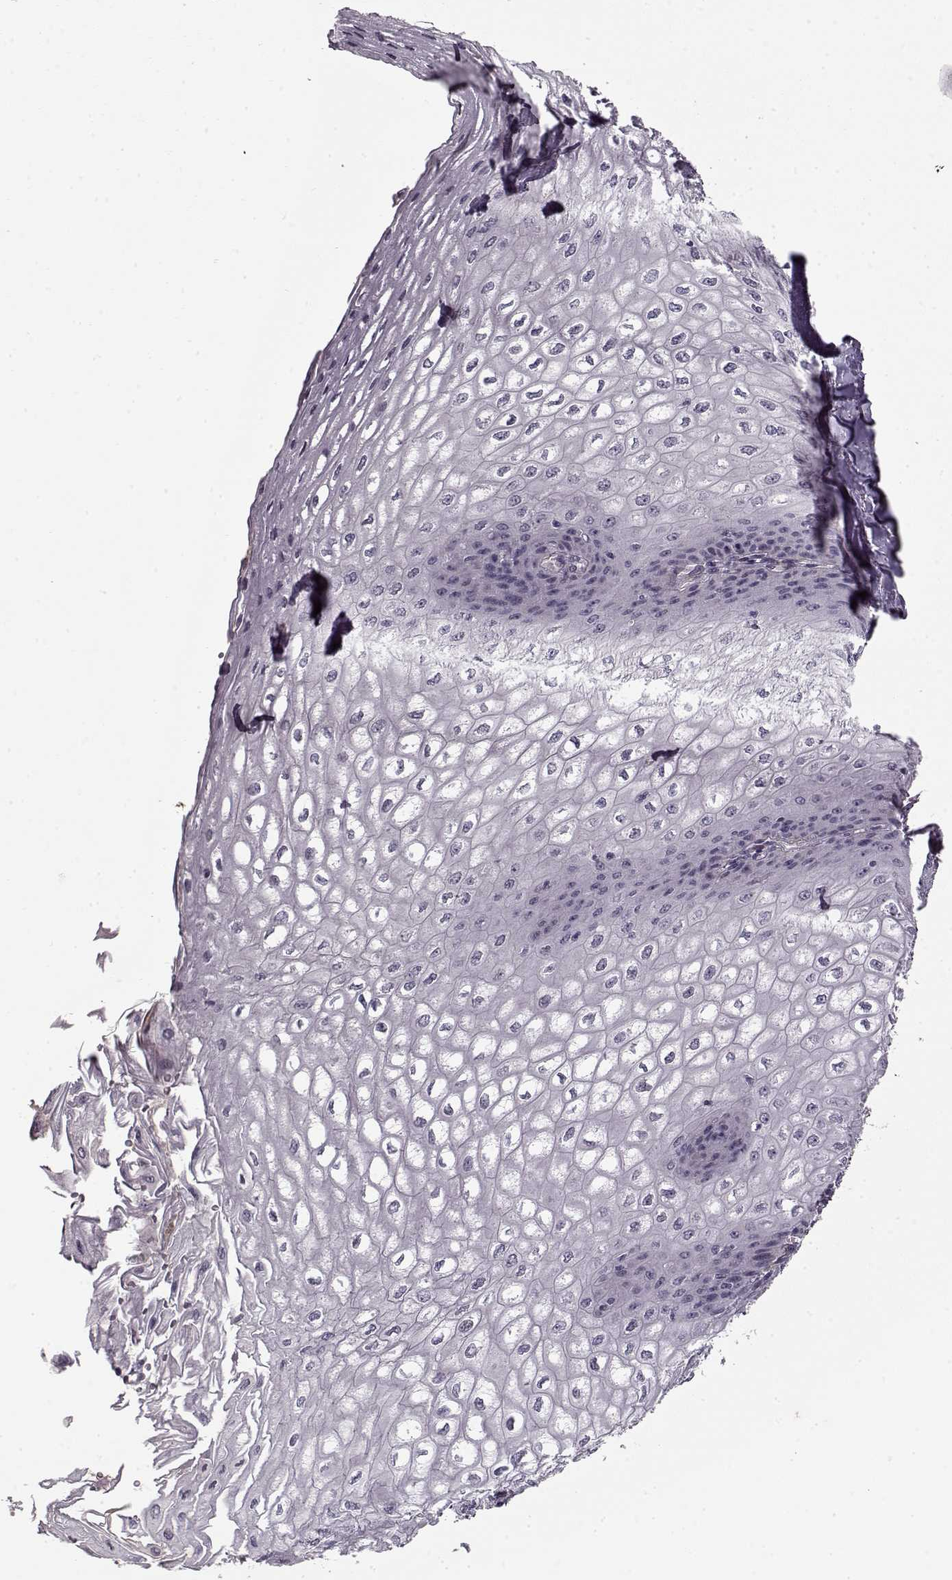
{"staining": {"intensity": "negative", "quantity": "none", "location": "none"}, "tissue": "esophagus", "cell_type": "Squamous epithelial cells", "image_type": "normal", "snomed": [{"axis": "morphology", "description": "Normal tissue, NOS"}, {"axis": "topography", "description": "Esophagus"}], "caption": "Esophagus stained for a protein using IHC displays no expression squamous epithelial cells.", "gene": "LAMB2", "patient": {"sex": "male", "age": 58}}